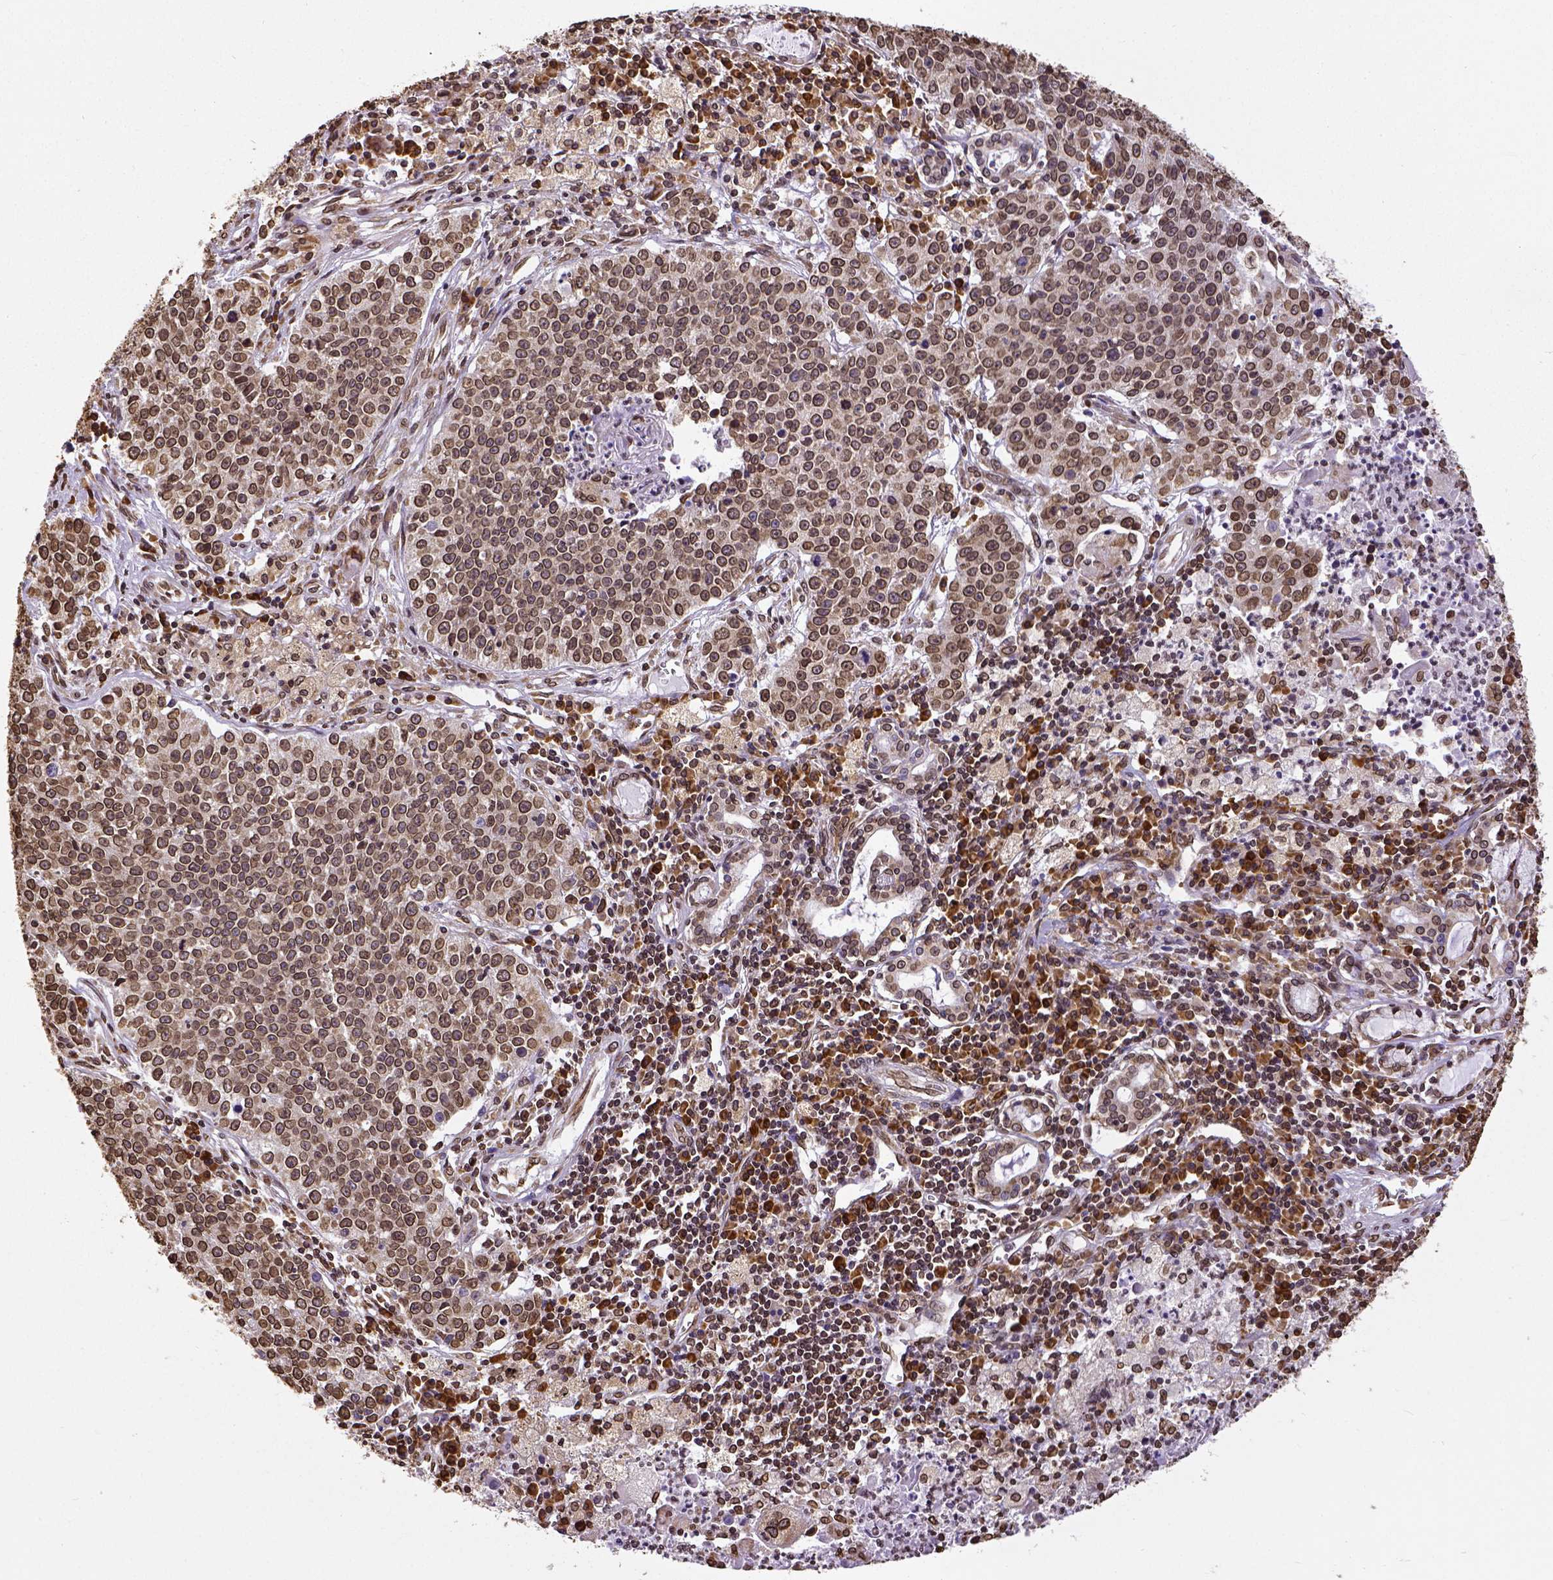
{"staining": {"intensity": "strong", "quantity": ">75%", "location": "cytoplasmic/membranous,nuclear"}, "tissue": "lung cancer", "cell_type": "Tumor cells", "image_type": "cancer", "snomed": [{"axis": "morphology", "description": "Squamous cell carcinoma, NOS"}, {"axis": "morphology", "description": "Squamous cell carcinoma, metastatic, NOS"}, {"axis": "topography", "description": "Lung"}, {"axis": "topography", "description": "Pleura, NOS"}], "caption": "A brown stain highlights strong cytoplasmic/membranous and nuclear staining of a protein in human squamous cell carcinoma (lung) tumor cells.", "gene": "MTDH", "patient": {"sex": "male", "age": 72}}